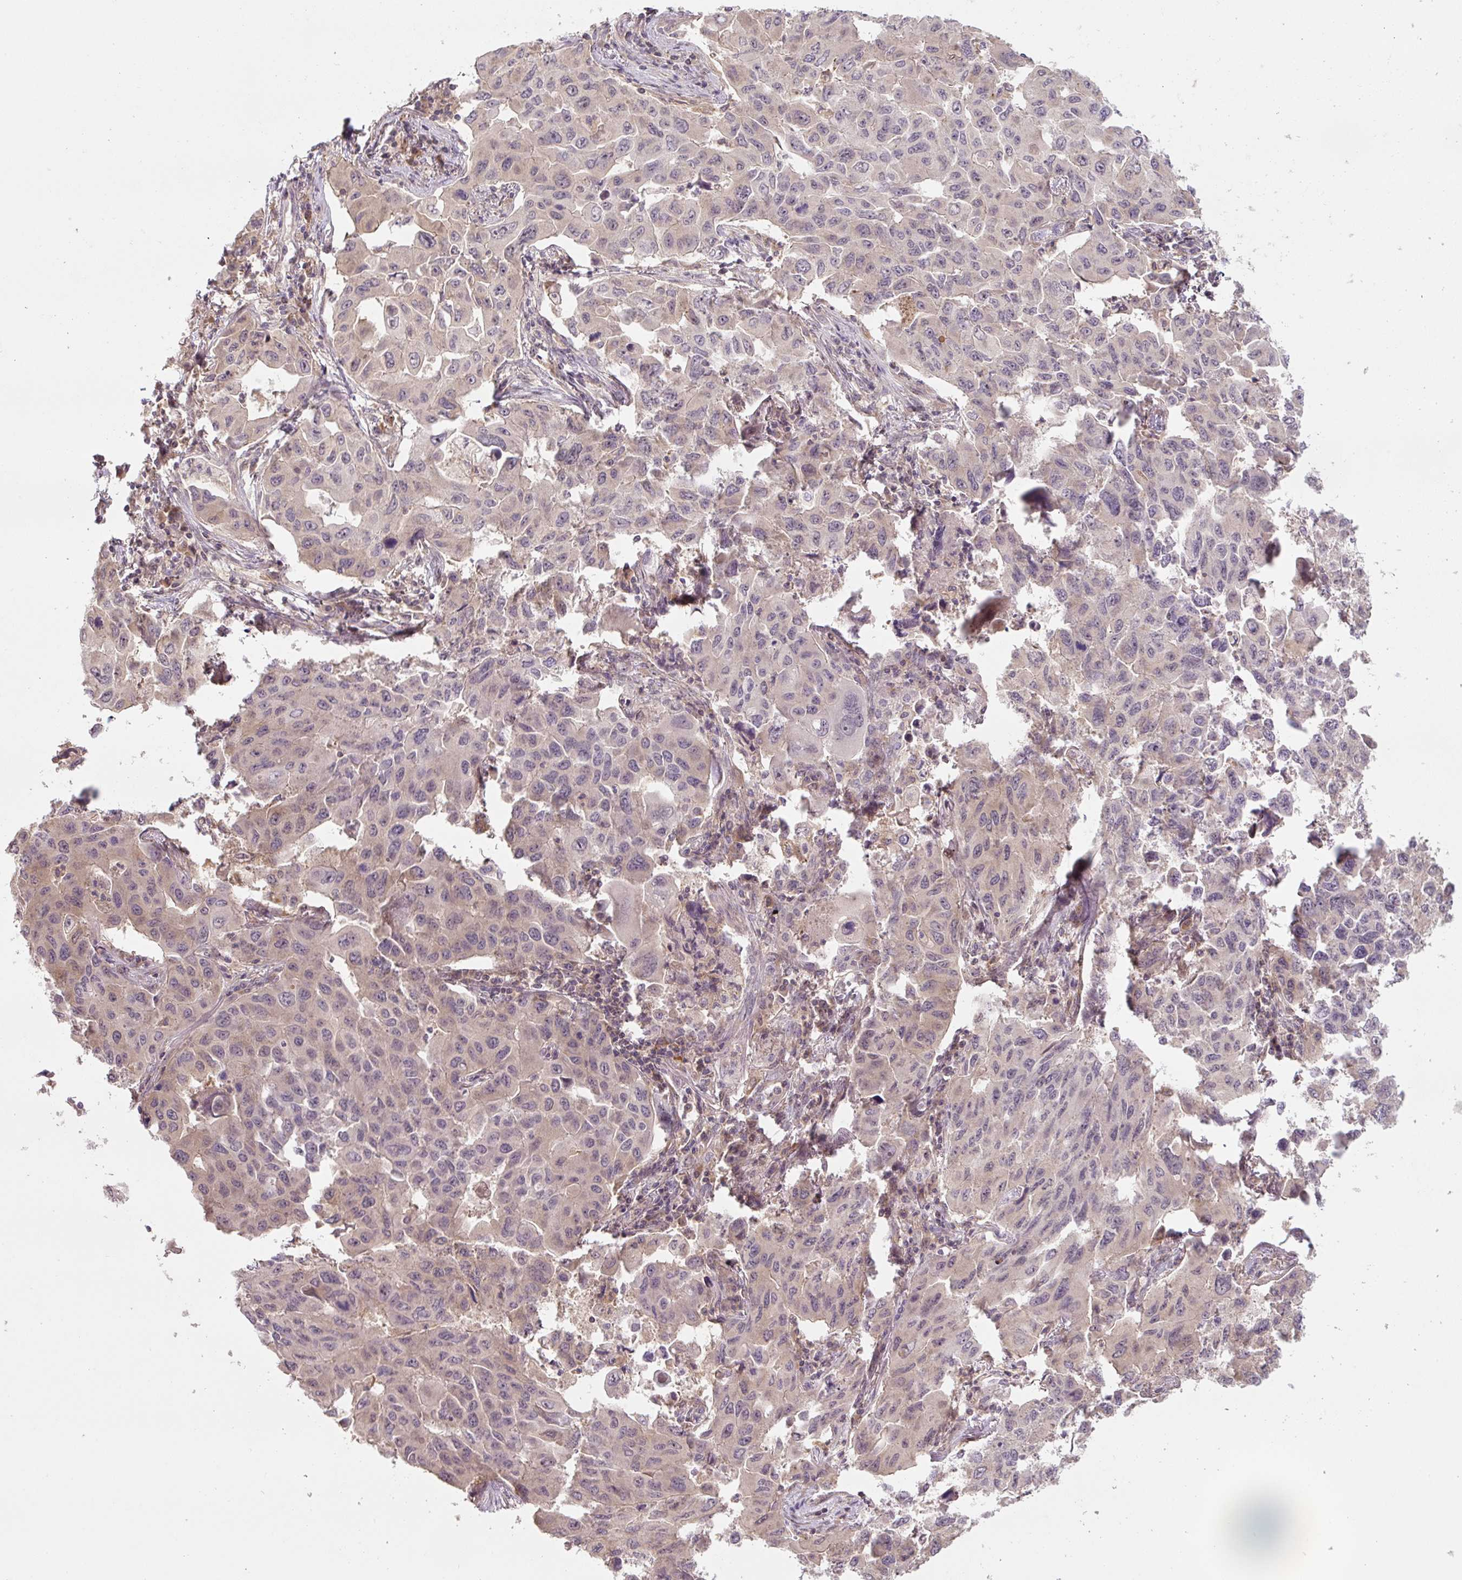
{"staining": {"intensity": "negative", "quantity": "none", "location": "none"}, "tissue": "lung cancer", "cell_type": "Tumor cells", "image_type": "cancer", "snomed": [{"axis": "morphology", "description": "Adenocarcinoma, NOS"}, {"axis": "topography", "description": "Lung"}], "caption": "This is an IHC photomicrograph of lung cancer (adenocarcinoma). There is no expression in tumor cells.", "gene": "C2orf73", "patient": {"sex": "male", "age": 64}}